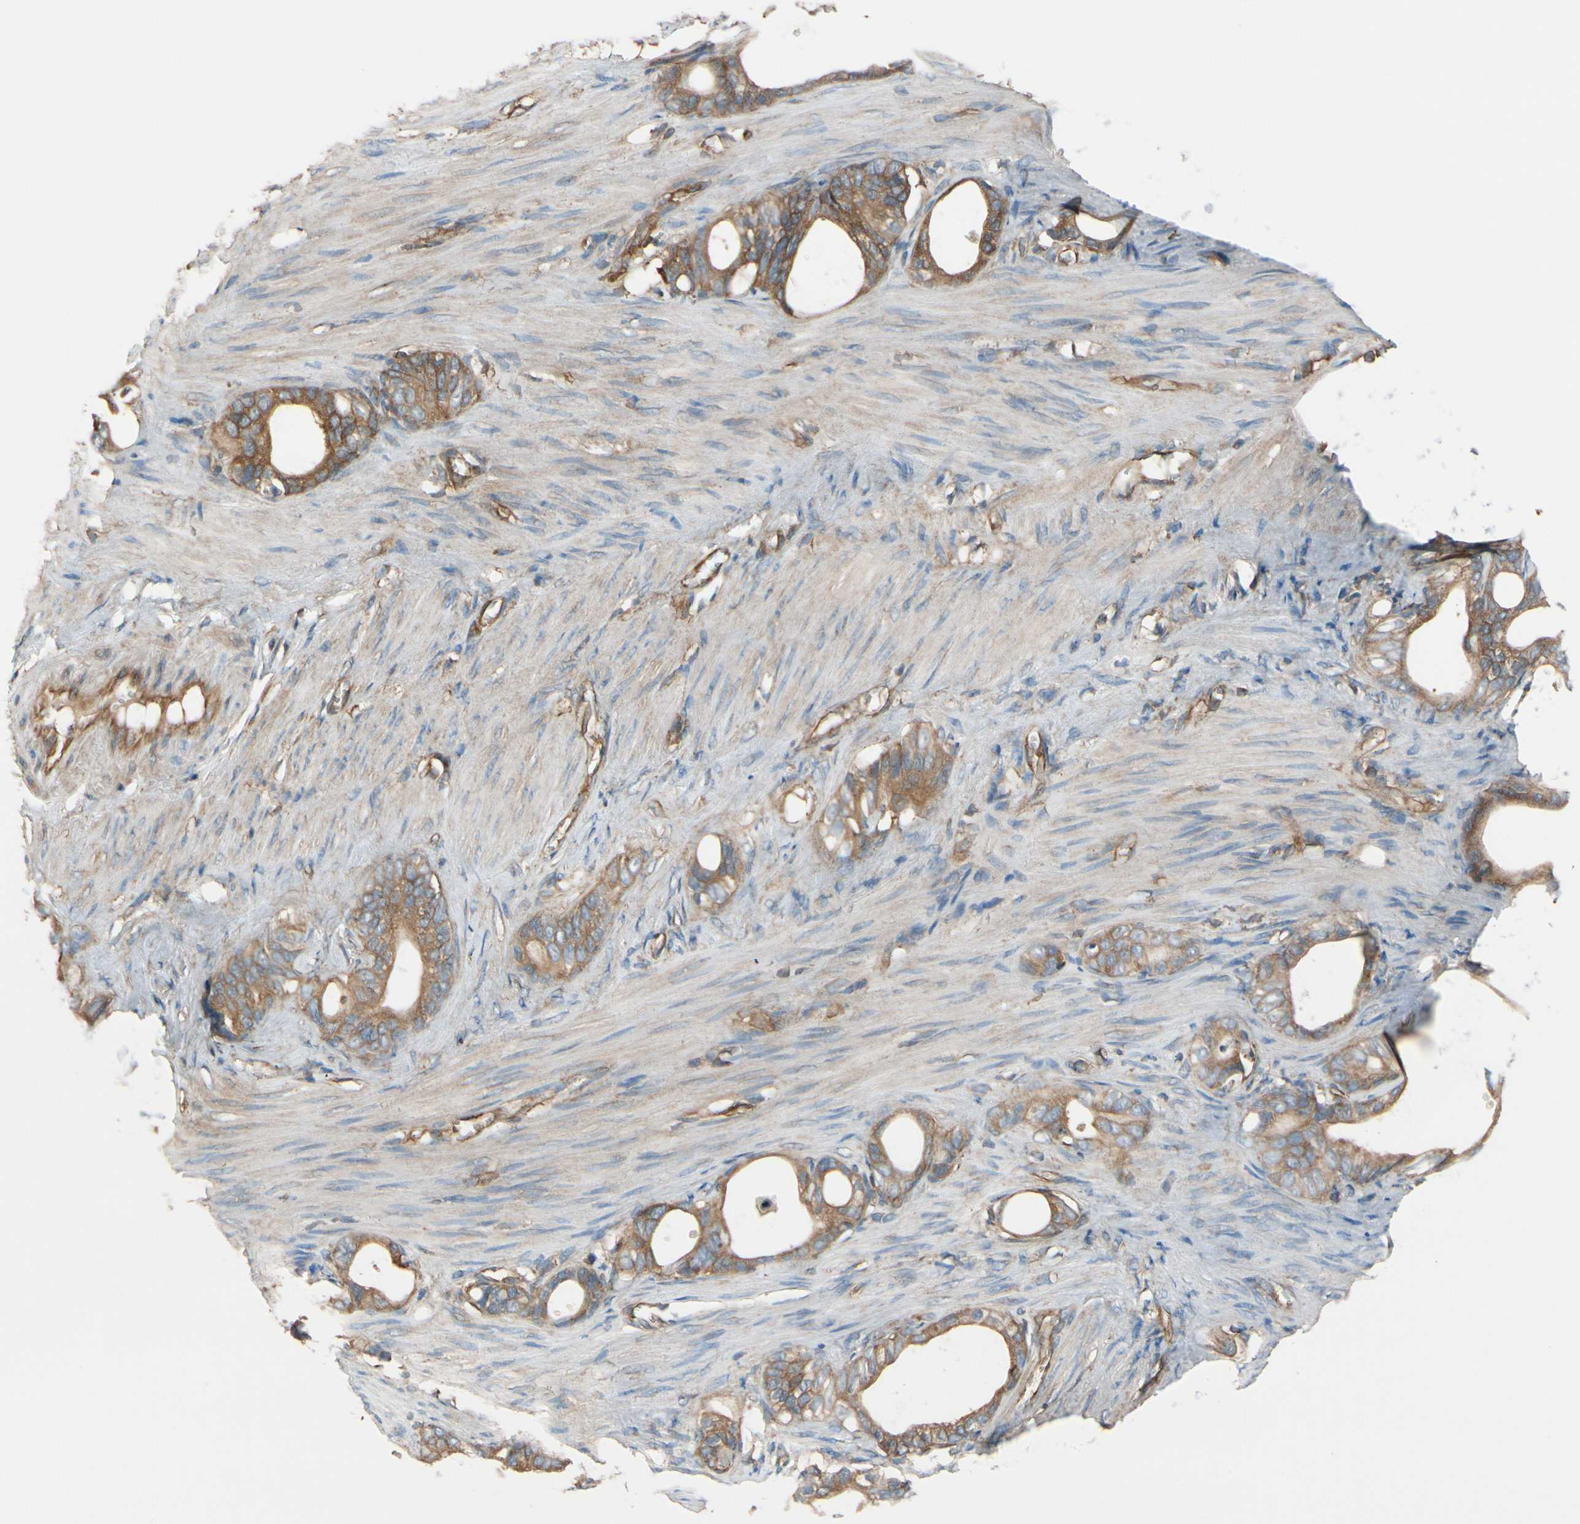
{"staining": {"intensity": "moderate", "quantity": "25%-75%", "location": "cytoplasmic/membranous"}, "tissue": "stomach cancer", "cell_type": "Tumor cells", "image_type": "cancer", "snomed": [{"axis": "morphology", "description": "Adenocarcinoma, NOS"}, {"axis": "topography", "description": "Stomach"}], "caption": "Protein staining by immunohistochemistry shows moderate cytoplasmic/membranous positivity in about 25%-75% of tumor cells in stomach cancer (adenocarcinoma). Immunohistochemistry stains the protein in brown and the nuclei are stained blue.", "gene": "EPS15", "patient": {"sex": "female", "age": 75}}